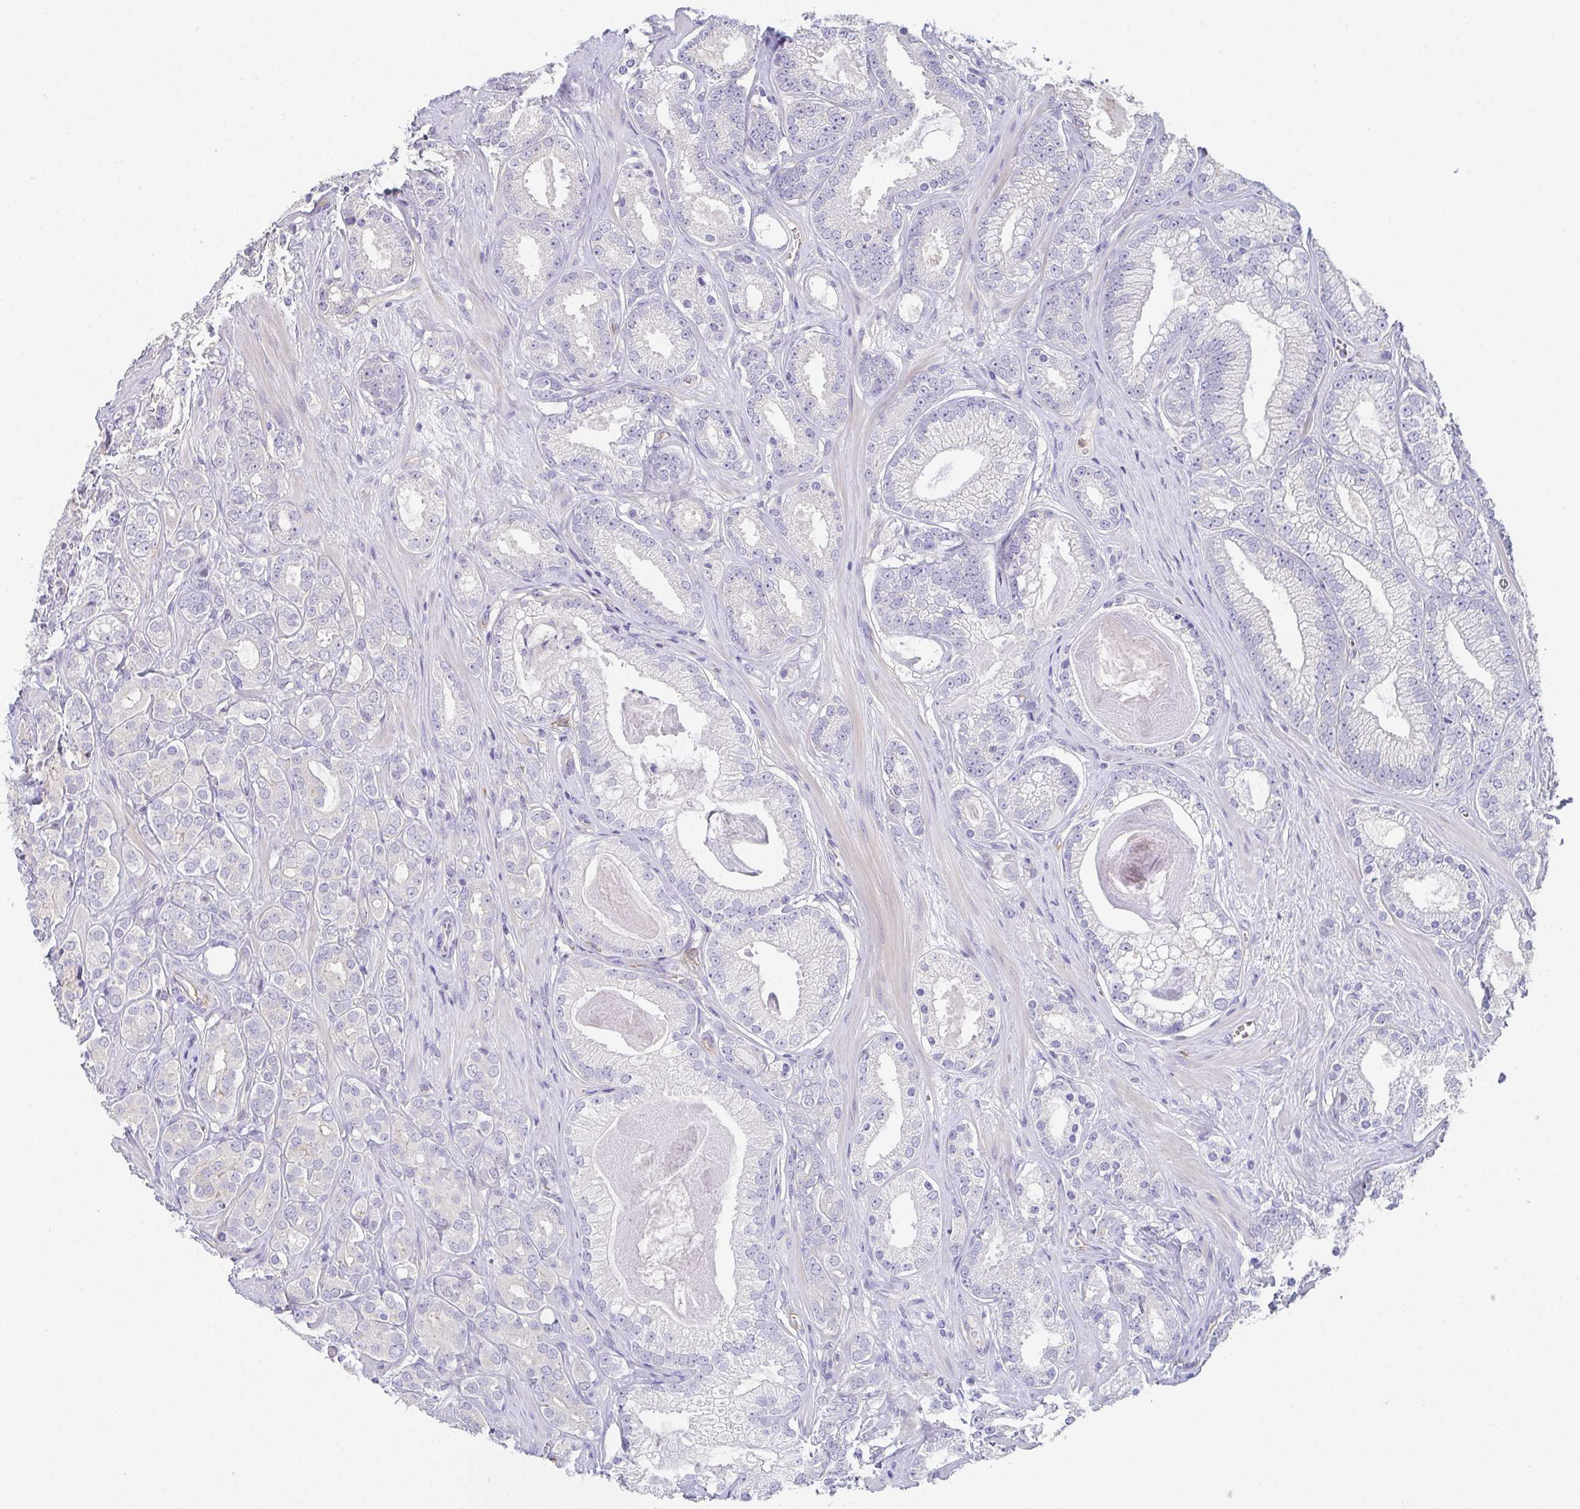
{"staining": {"intensity": "negative", "quantity": "none", "location": "none"}, "tissue": "prostate cancer", "cell_type": "Tumor cells", "image_type": "cancer", "snomed": [{"axis": "morphology", "description": "Adenocarcinoma, High grade"}, {"axis": "topography", "description": "Prostate"}], "caption": "A high-resolution histopathology image shows immunohistochemistry staining of prostate cancer (high-grade adenocarcinoma), which displays no significant staining in tumor cells. (IHC, brightfield microscopy, high magnification).", "gene": "DBN1", "patient": {"sex": "male", "age": 66}}